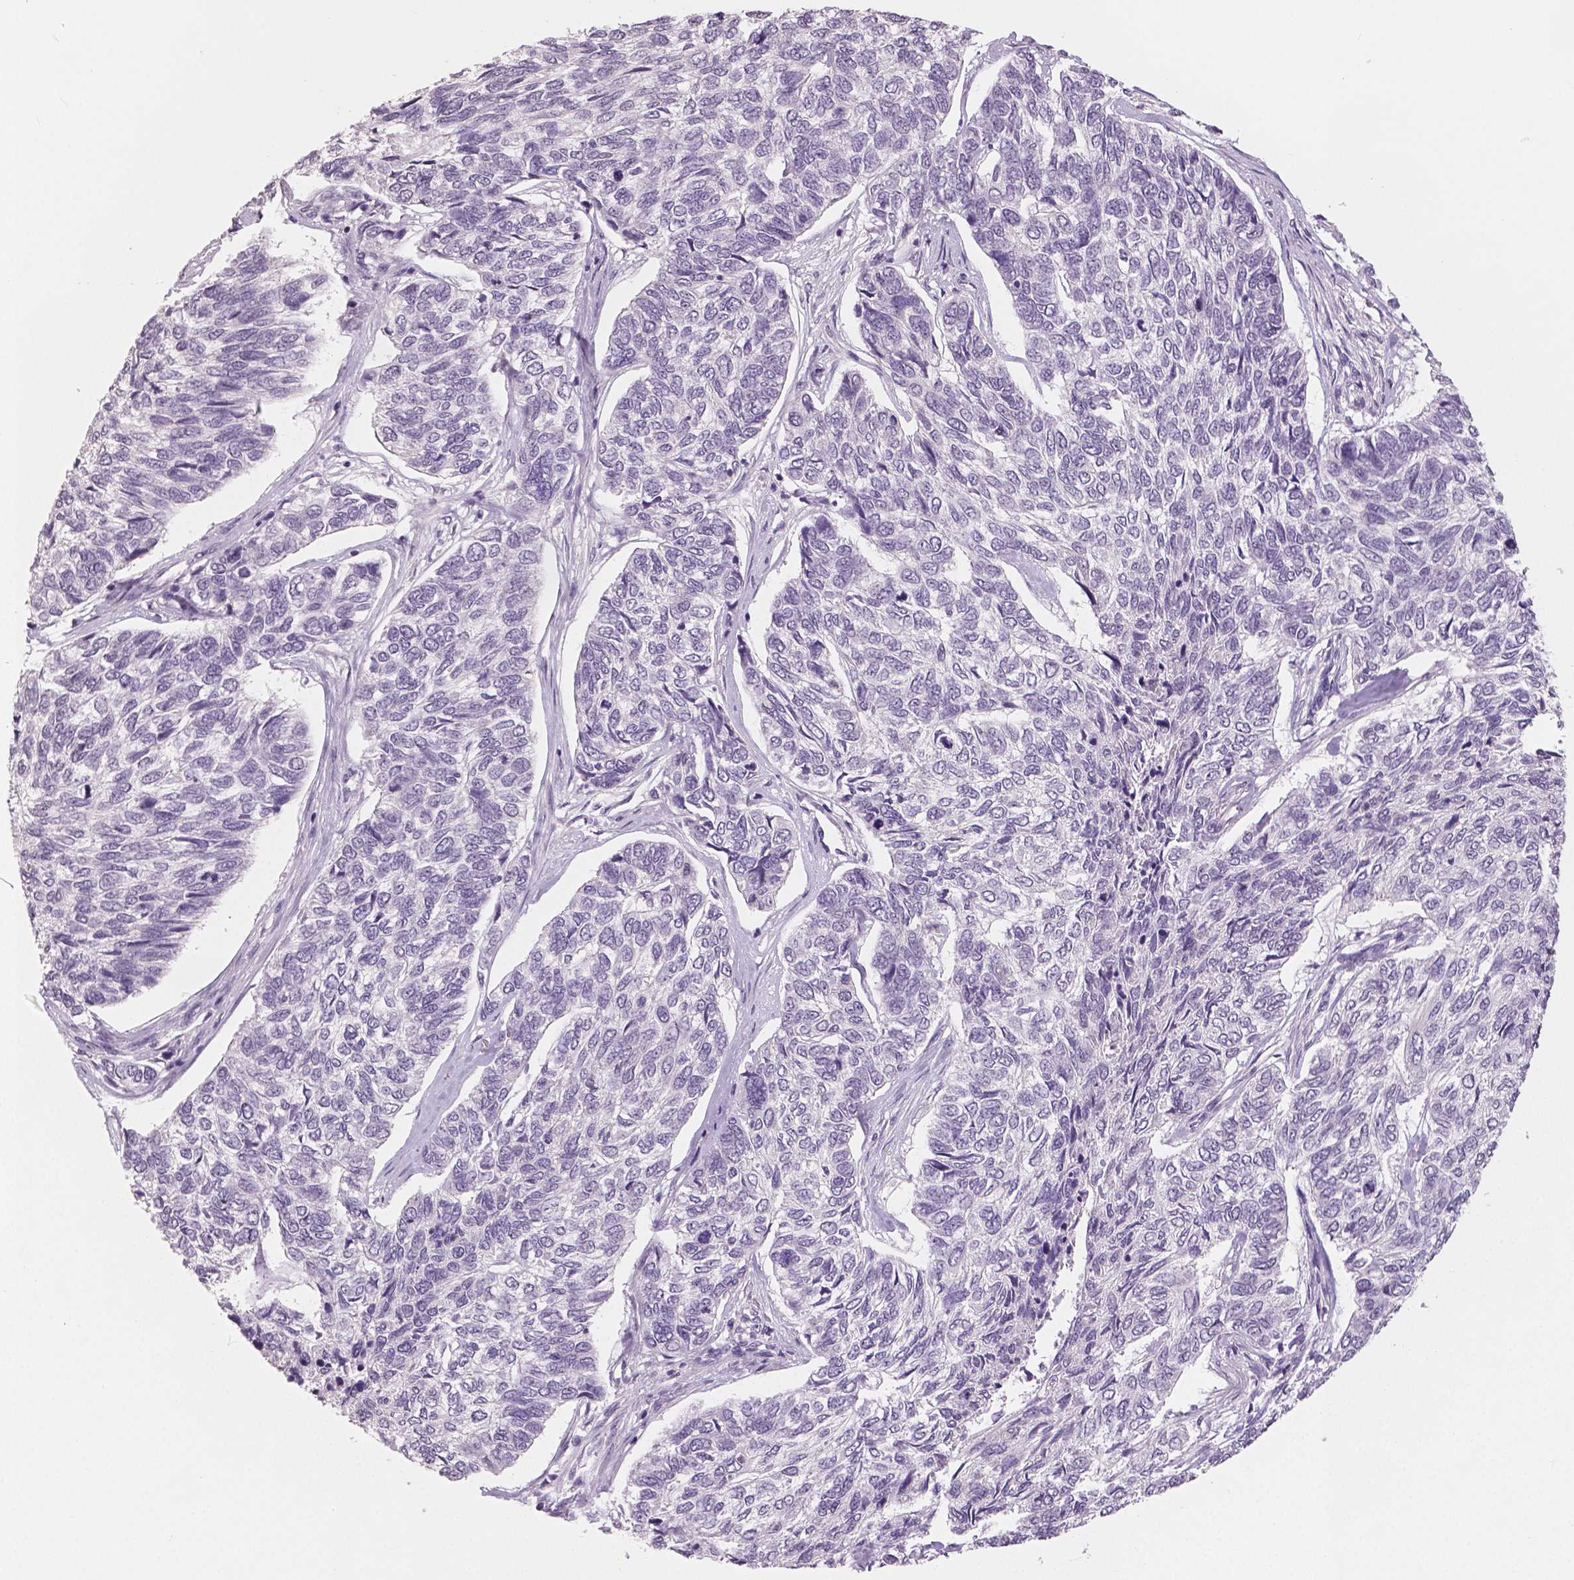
{"staining": {"intensity": "negative", "quantity": "none", "location": "none"}, "tissue": "skin cancer", "cell_type": "Tumor cells", "image_type": "cancer", "snomed": [{"axis": "morphology", "description": "Basal cell carcinoma"}, {"axis": "topography", "description": "Skin"}], "caption": "This is a image of IHC staining of skin cancer, which shows no staining in tumor cells.", "gene": "NECAB1", "patient": {"sex": "female", "age": 65}}